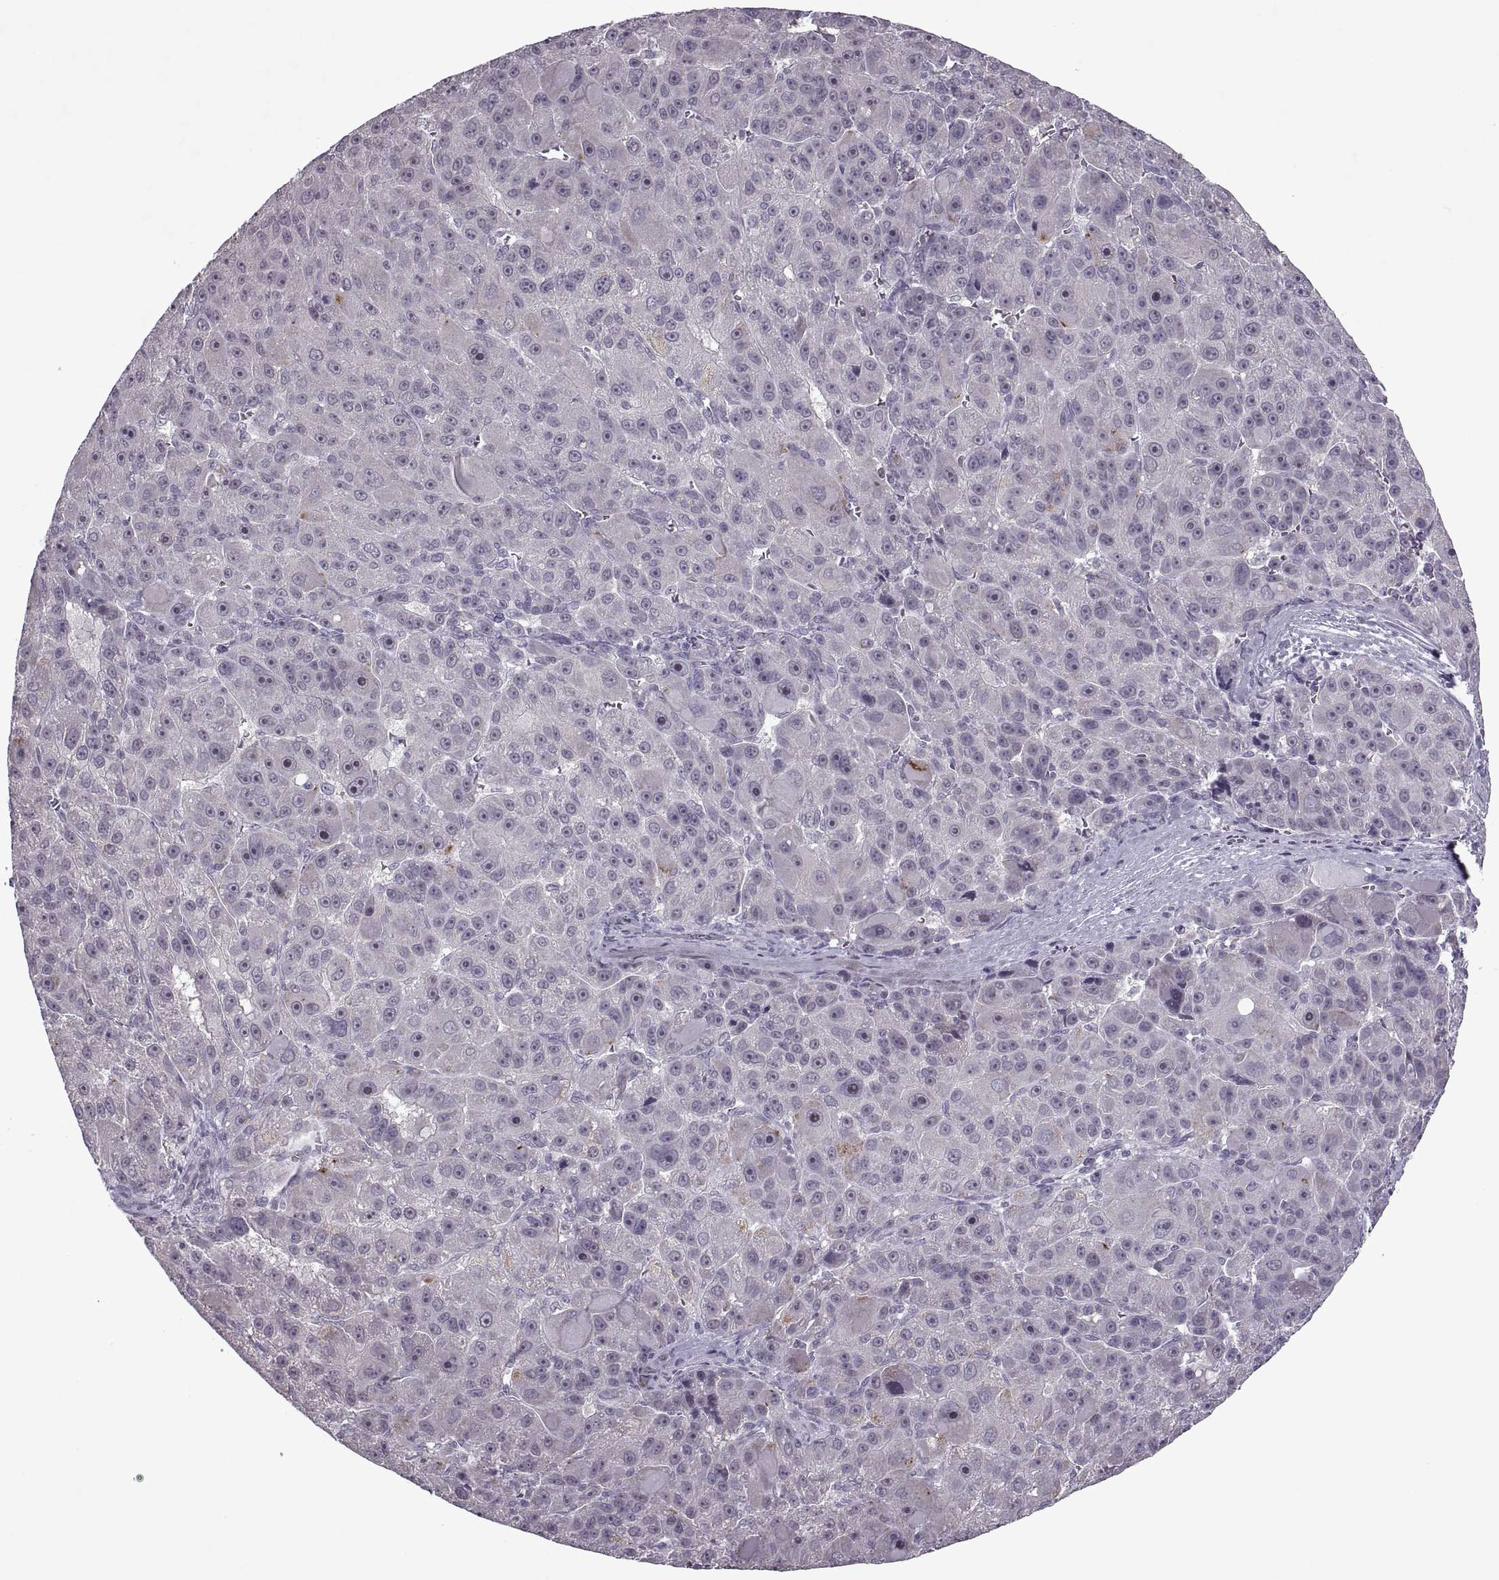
{"staining": {"intensity": "negative", "quantity": "none", "location": "none"}, "tissue": "liver cancer", "cell_type": "Tumor cells", "image_type": "cancer", "snomed": [{"axis": "morphology", "description": "Carcinoma, Hepatocellular, NOS"}, {"axis": "topography", "description": "Liver"}], "caption": "Tumor cells are negative for brown protein staining in liver cancer.", "gene": "MGAT4D", "patient": {"sex": "male", "age": 76}}